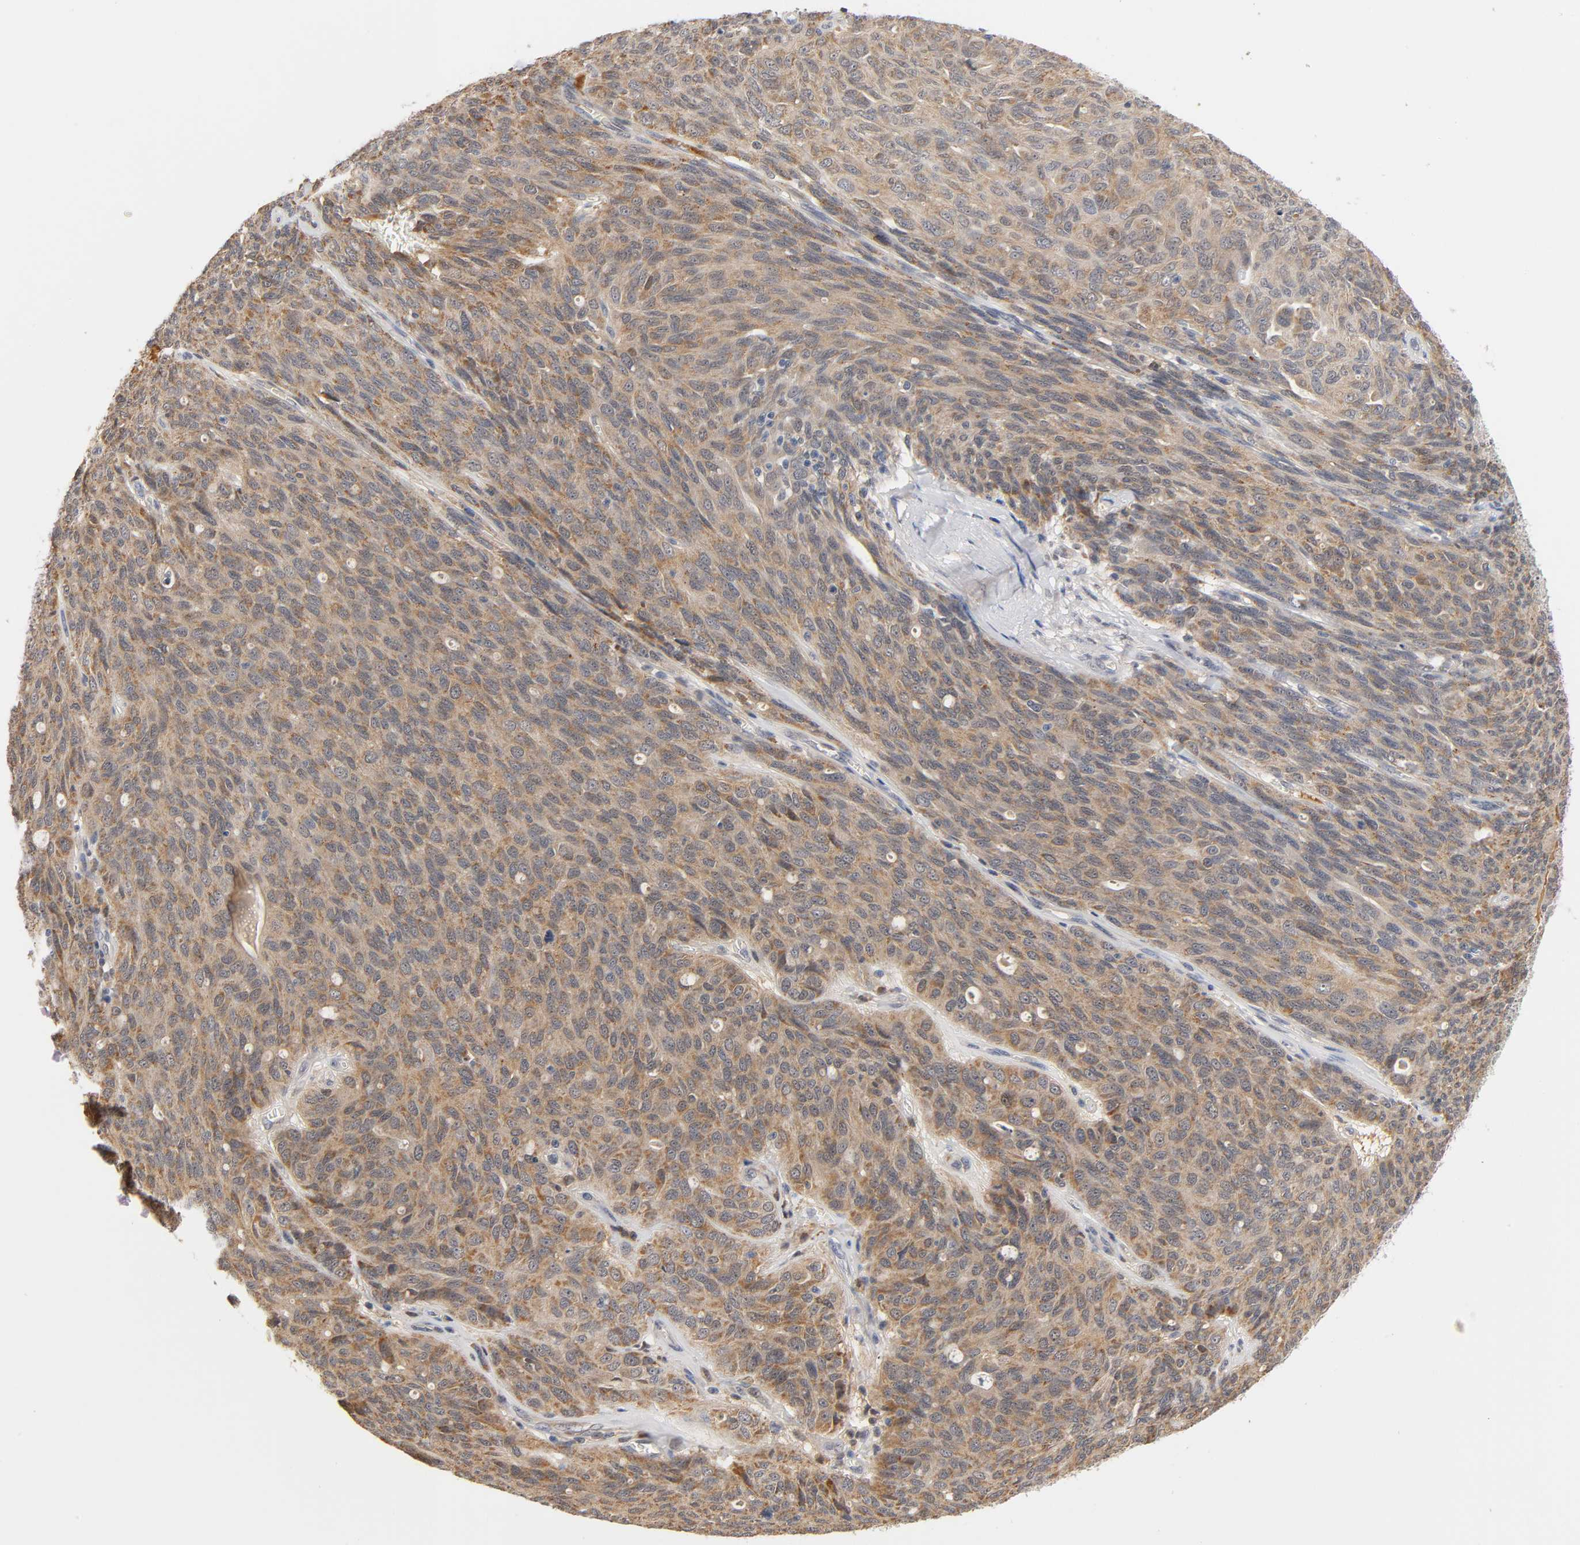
{"staining": {"intensity": "moderate", "quantity": ">75%", "location": "cytoplasmic/membranous"}, "tissue": "ovarian cancer", "cell_type": "Tumor cells", "image_type": "cancer", "snomed": [{"axis": "morphology", "description": "Carcinoma, endometroid"}, {"axis": "topography", "description": "Ovary"}], "caption": "Ovarian endometroid carcinoma was stained to show a protein in brown. There is medium levels of moderate cytoplasmic/membranous staining in about >75% of tumor cells.", "gene": "GSTZ1", "patient": {"sex": "female", "age": 60}}